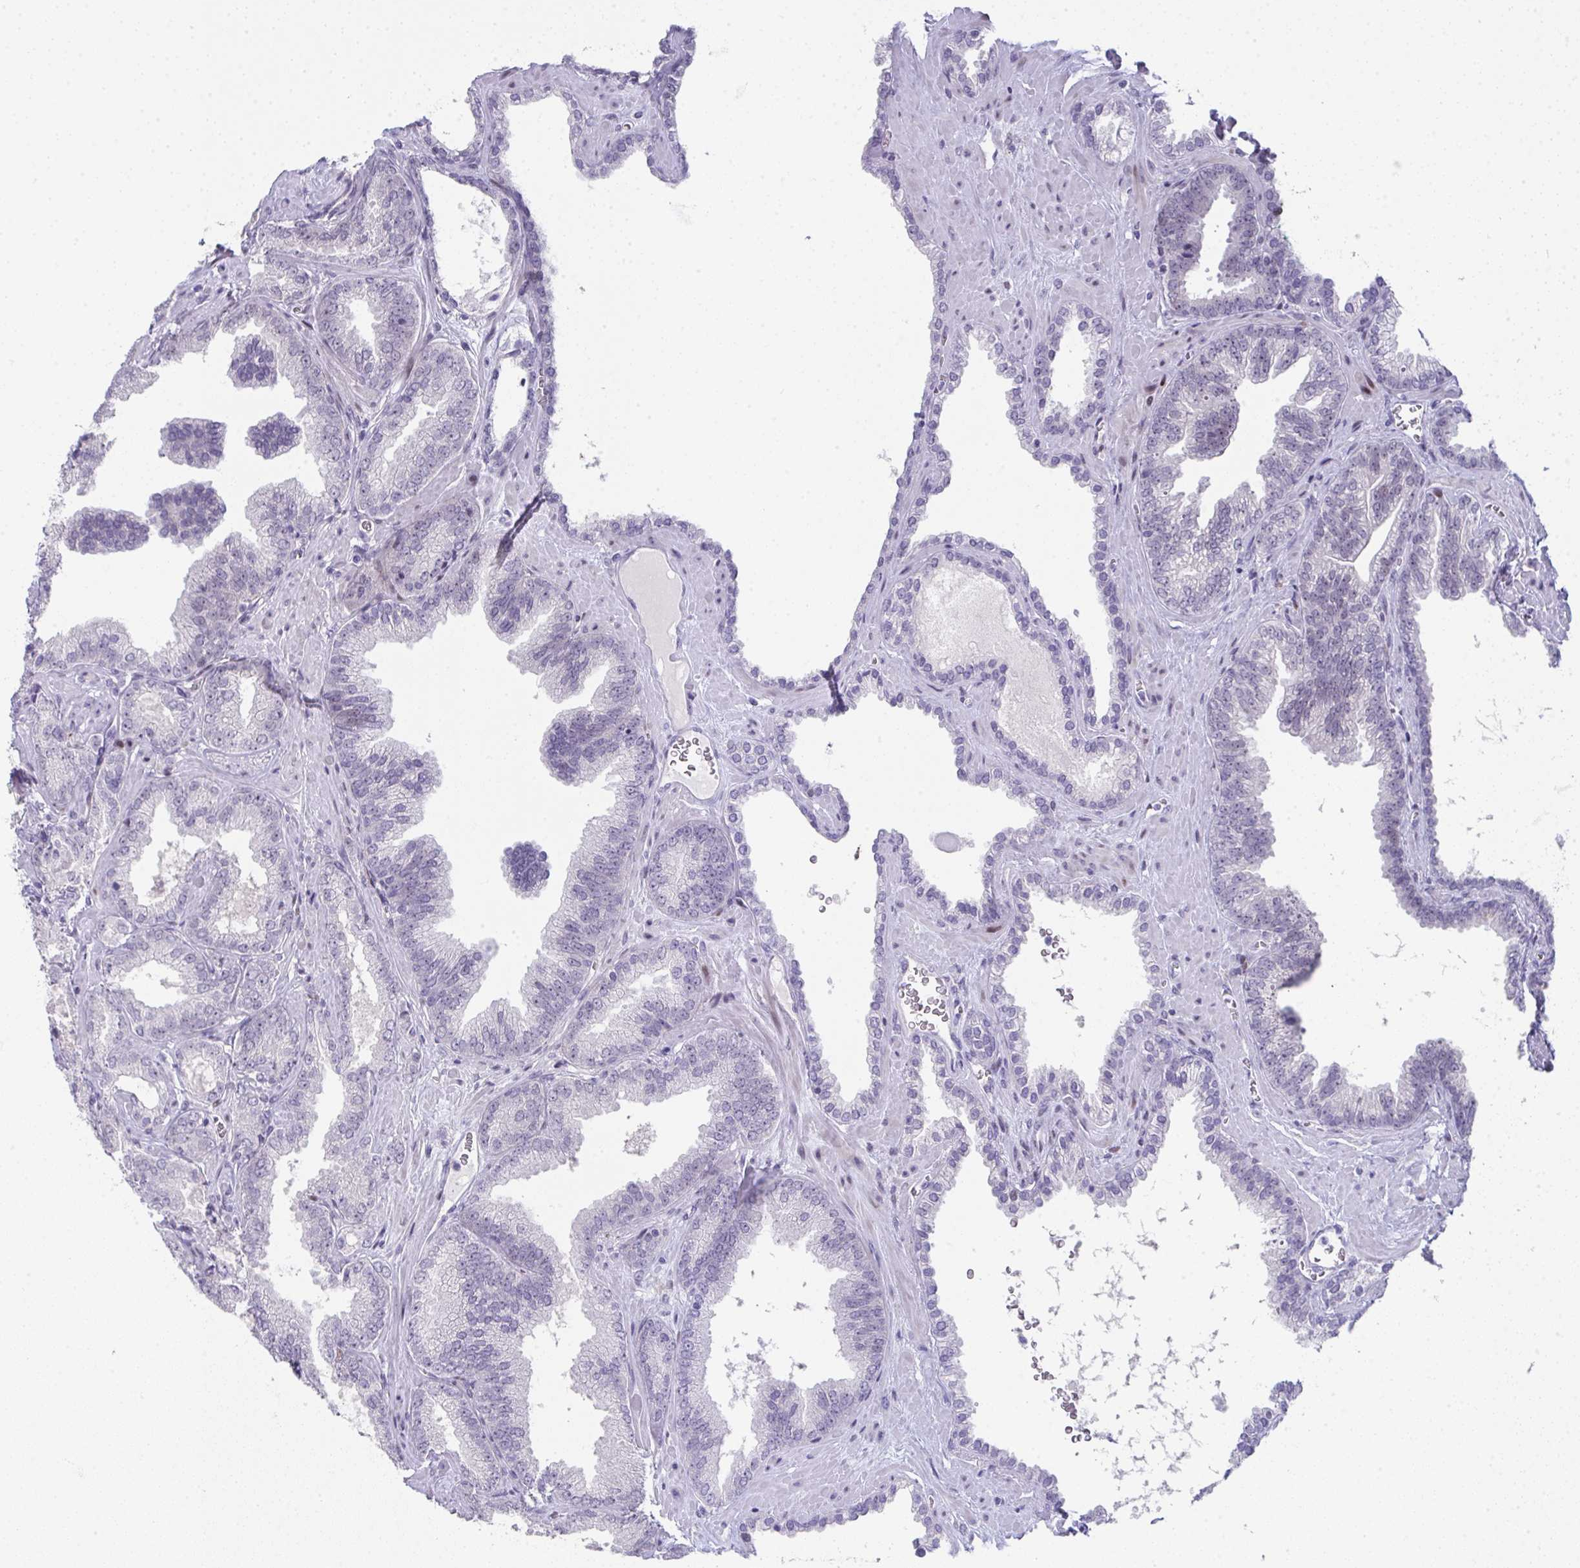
{"staining": {"intensity": "moderate", "quantity": "<25%", "location": "nuclear"}, "tissue": "prostate cancer", "cell_type": "Tumor cells", "image_type": "cancer", "snomed": [{"axis": "morphology", "description": "Adenocarcinoma, High grade"}, {"axis": "topography", "description": "Prostate"}], "caption": "Human prostate high-grade adenocarcinoma stained for a protein (brown) displays moderate nuclear positive positivity in about <25% of tumor cells.", "gene": "GALNT16", "patient": {"sex": "male", "age": 68}}